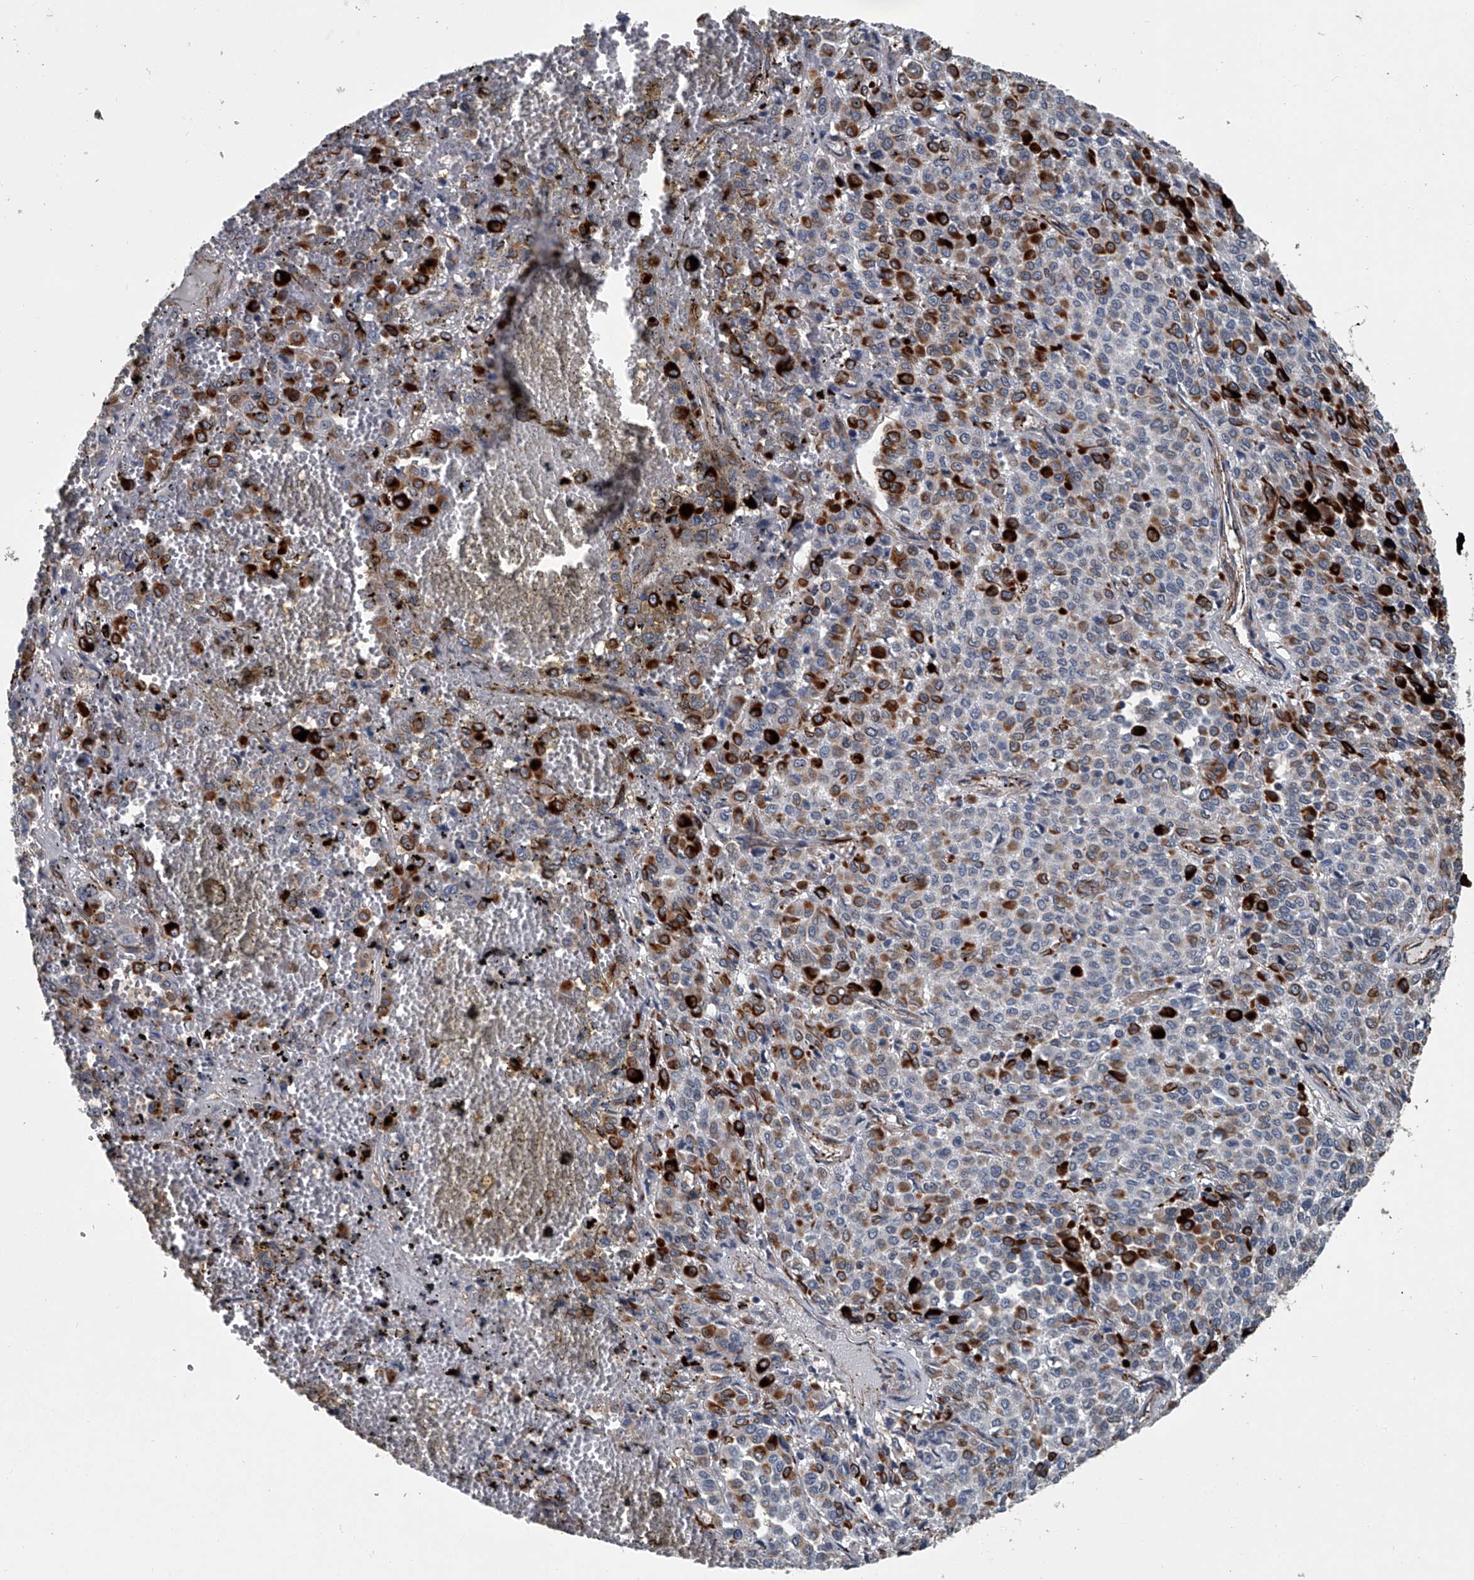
{"staining": {"intensity": "strong", "quantity": "<25%", "location": "cytoplasmic/membranous"}, "tissue": "melanoma", "cell_type": "Tumor cells", "image_type": "cancer", "snomed": [{"axis": "morphology", "description": "Malignant melanoma, Metastatic site"}, {"axis": "topography", "description": "Pancreas"}], "caption": "High-power microscopy captured an immunohistochemistry (IHC) micrograph of melanoma, revealing strong cytoplasmic/membranous positivity in approximately <25% of tumor cells.", "gene": "LDLRAD2", "patient": {"sex": "female", "age": 30}}